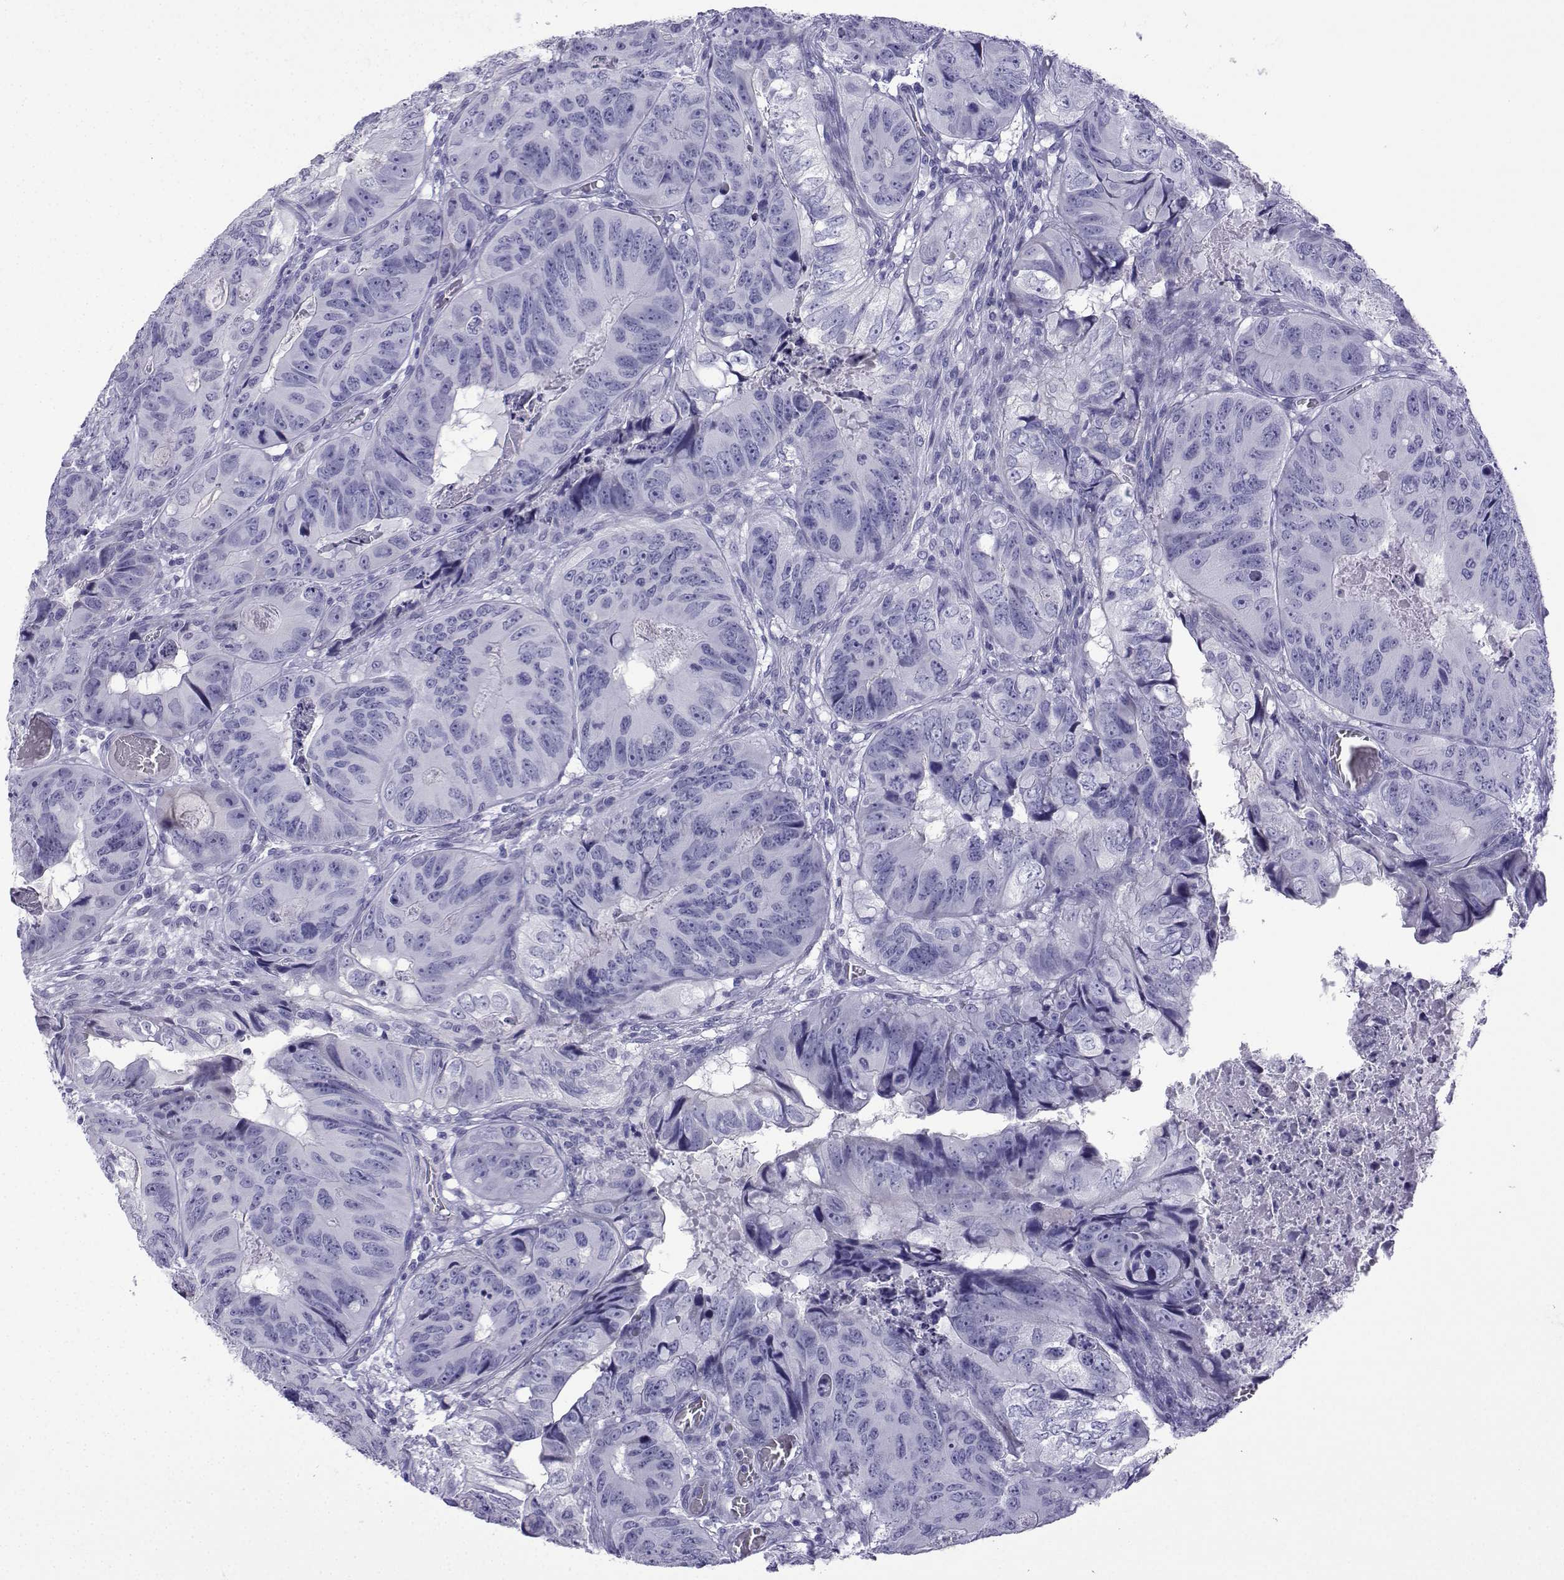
{"staining": {"intensity": "negative", "quantity": "none", "location": "none"}, "tissue": "colorectal cancer", "cell_type": "Tumor cells", "image_type": "cancer", "snomed": [{"axis": "morphology", "description": "Adenocarcinoma, NOS"}, {"axis": "topography", "description": "Colon"}], "caption": "IHC histopathology image of neoplastic tissue: colorectal adenocarcinoma stained with DAB (3,3'-diaminobenzidine) demonstrates no significant protein expression in tumor cells. (Immunohistochemistry (ihc), brightfield microscopy, high magnification).", "gene": "TRIM46", "patient": {"sex": "male", "age": 79}}